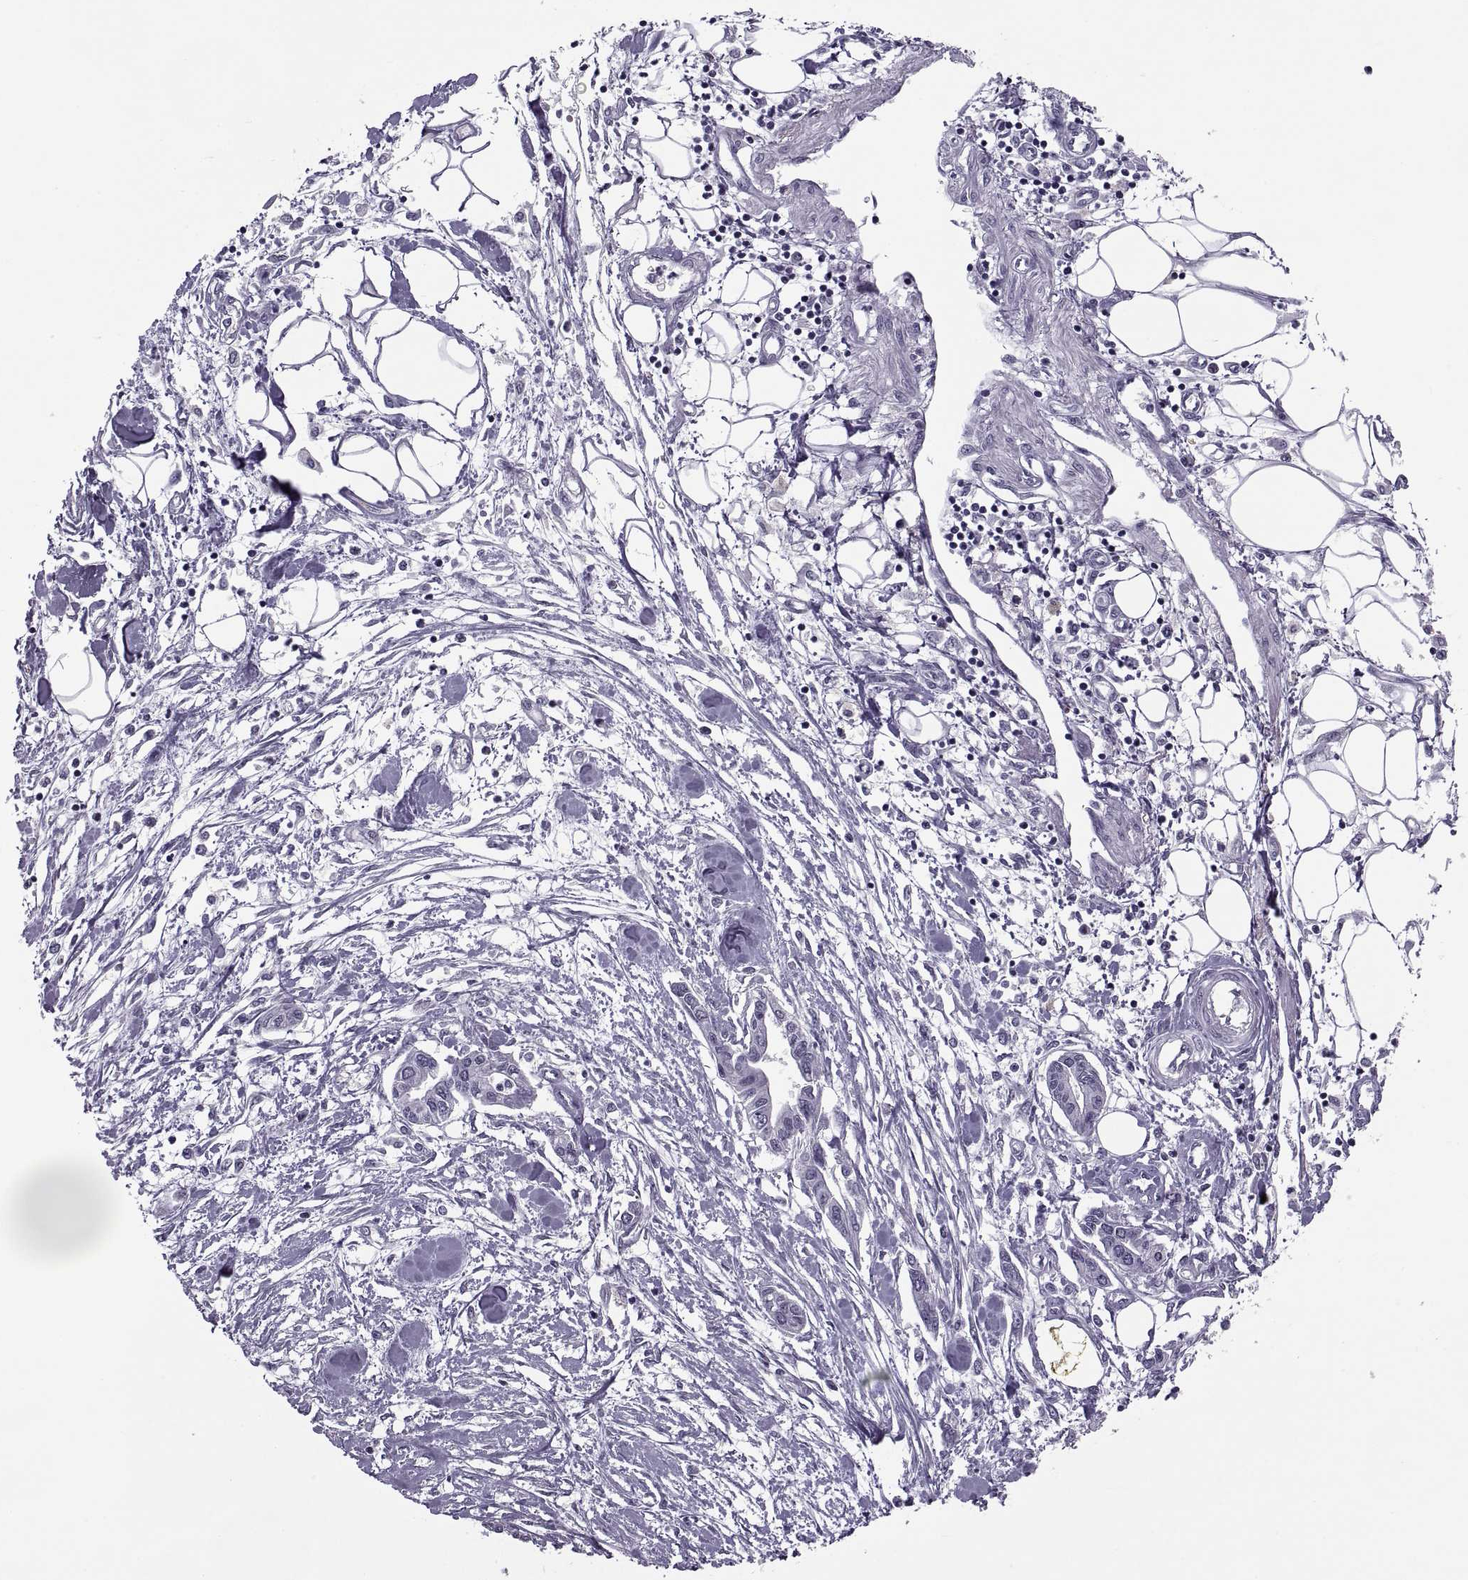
{"staining": {"intensity": "negative", "quantity": "none", "location": "none"}, "tissue": "pancreatic cancer", "cell_type": "Tumor cells", "image_type": "cancer", "snomed": [{"axis": "morphology", "description": "Adenocarcinoma, NOS"}, {"axis": "topography", "description": "Pancreas"}], "caption": "IHC histopathology image of neoplastic tissue: pancreatic cancer stained with DAB shows no significant protein staining in tumor cells.", "gene": "TBC1D3G", "patient": {"sex": "male", "age": 60}}